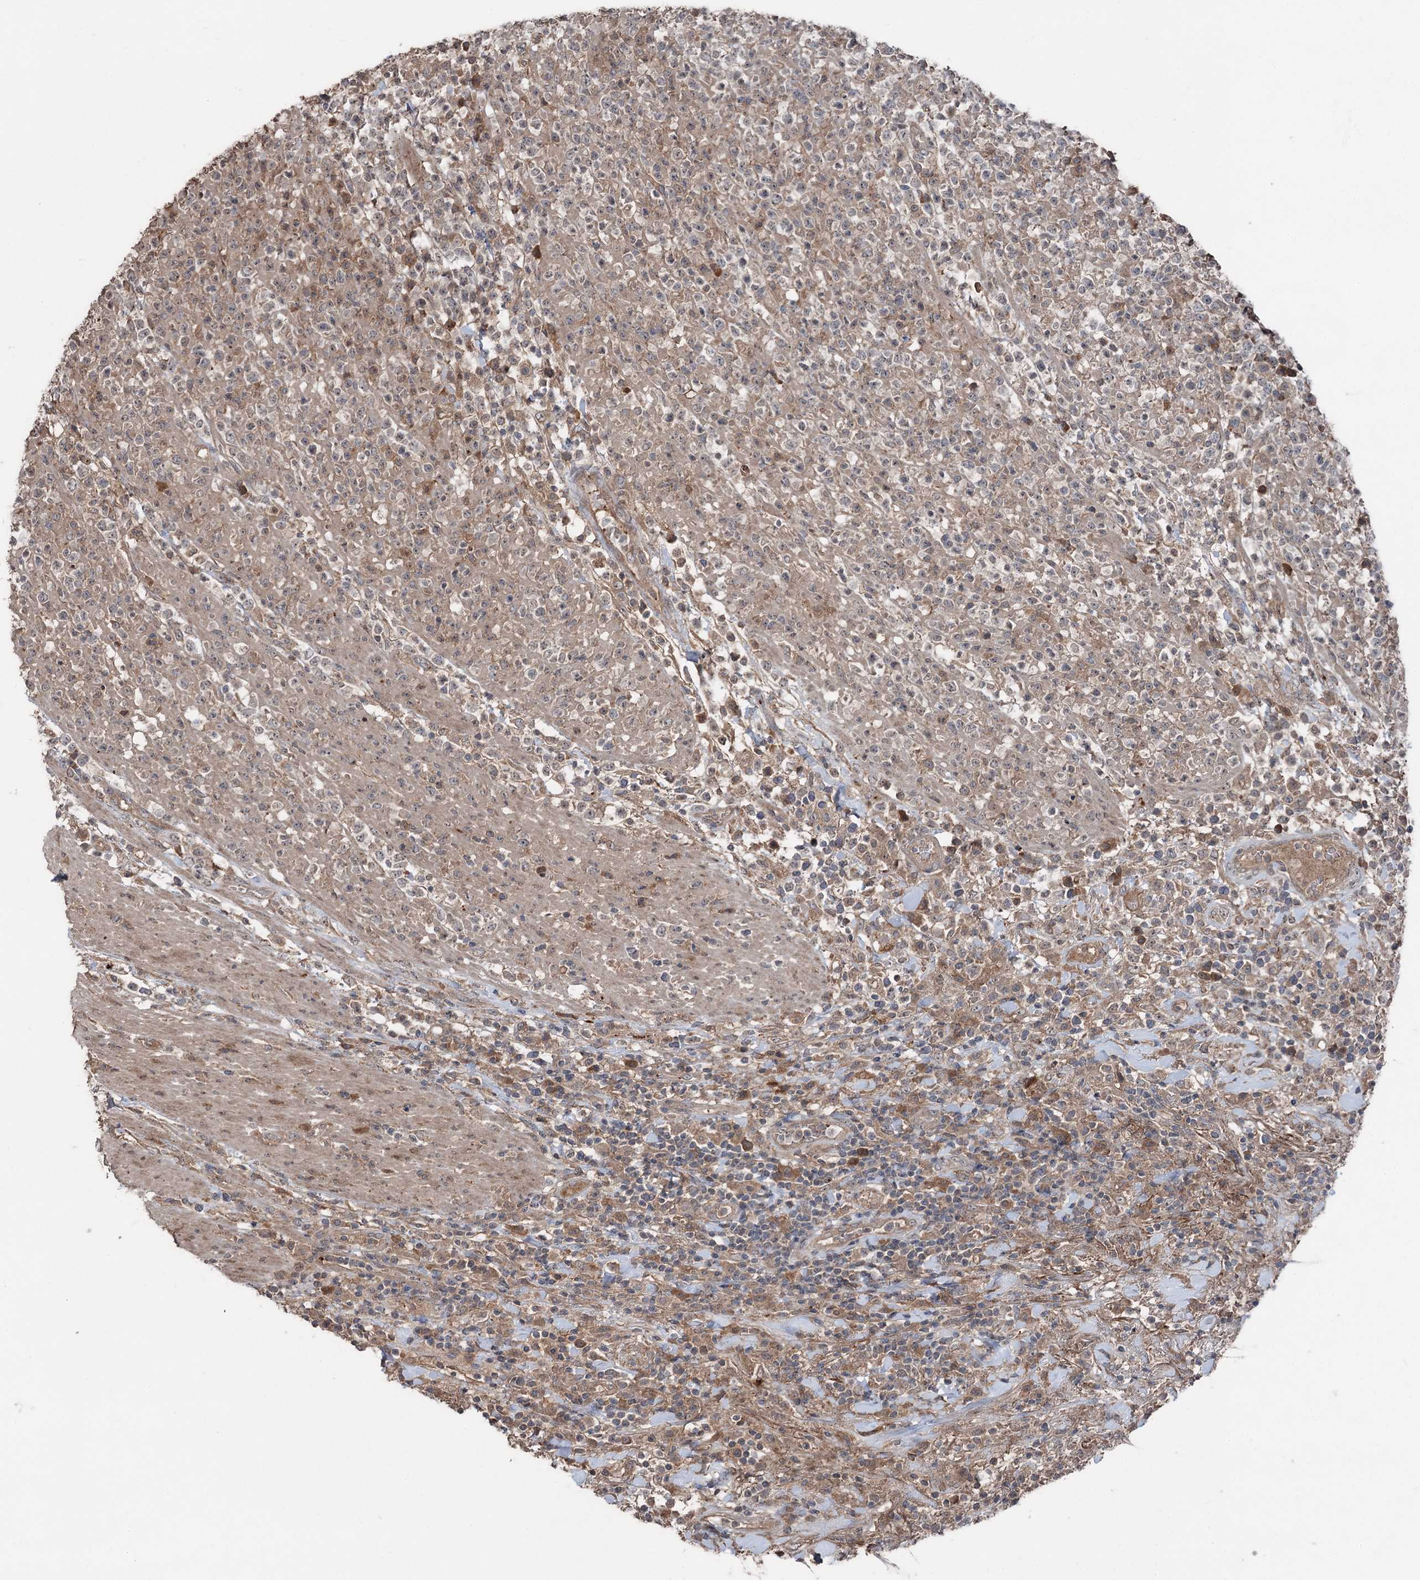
{"staining": {"intensity": "weak", "quantity": ">75%", "location": "cytoplasmic/membranous"}, "tissue": "lymphoma", "cell_type": "Tumor cells", "image_type": "cancer", "snomed": [{"axis": "morphology", "description": "Malignant lymphoma, non-Hodgkin's type, High grade"}, {"axis": "topography", "description": "Colon"}], "caption": "Protein analysis of high-grade malignant lymphoma, non-Hodgkin's type tissue exhibits weak cytoplasmic/membranous staining in approximately >75% of tumor cells. (brown staining indicates protein expression, while blue staining denotes nuclei).", "gene": "MAPK8IP2", "patient": {"sex": "female", "age": 53}}